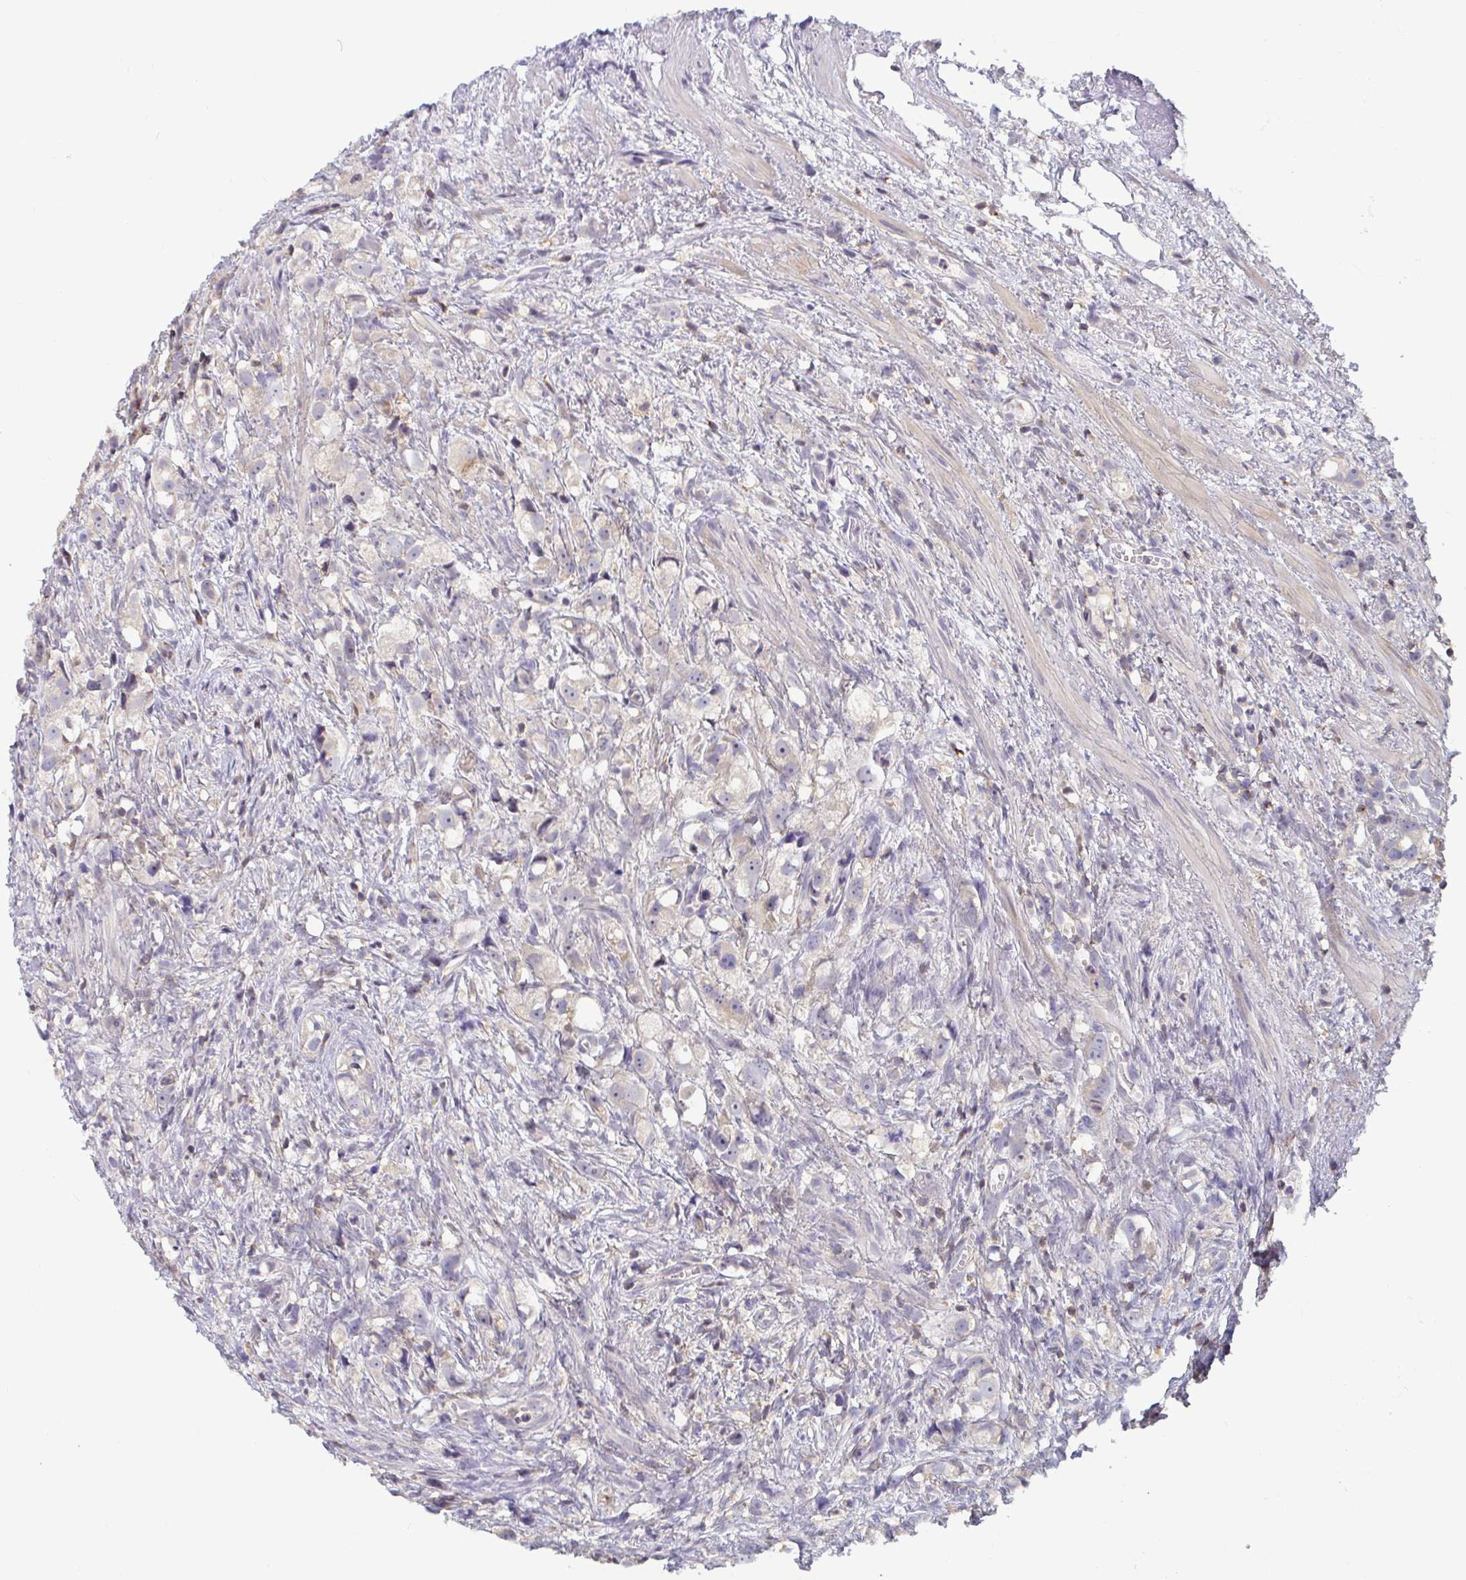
{"staining": {"intensity": "negative", "quantity": "none", "location": "none"}, "tissue": "prostate cancer", "cell_type": "Tumor cells", "image_type": "cancer", "snomed": [{"axis": "morphology", "description": "Adenocarcinoma, High grade"}, {"axis": "topography", "description": "Prostate"}], "caption": "High magnification brightfield microscopy of high-grade adenocarcinoma (prostate) stained with DAB (3,3'-diaminobenzidine) (brown) and counterstained with hematoxylin (blue): tumor cells show no significant positivity.", "gene": "CDH18", "patient": {"sex": "male", "age": 75}}